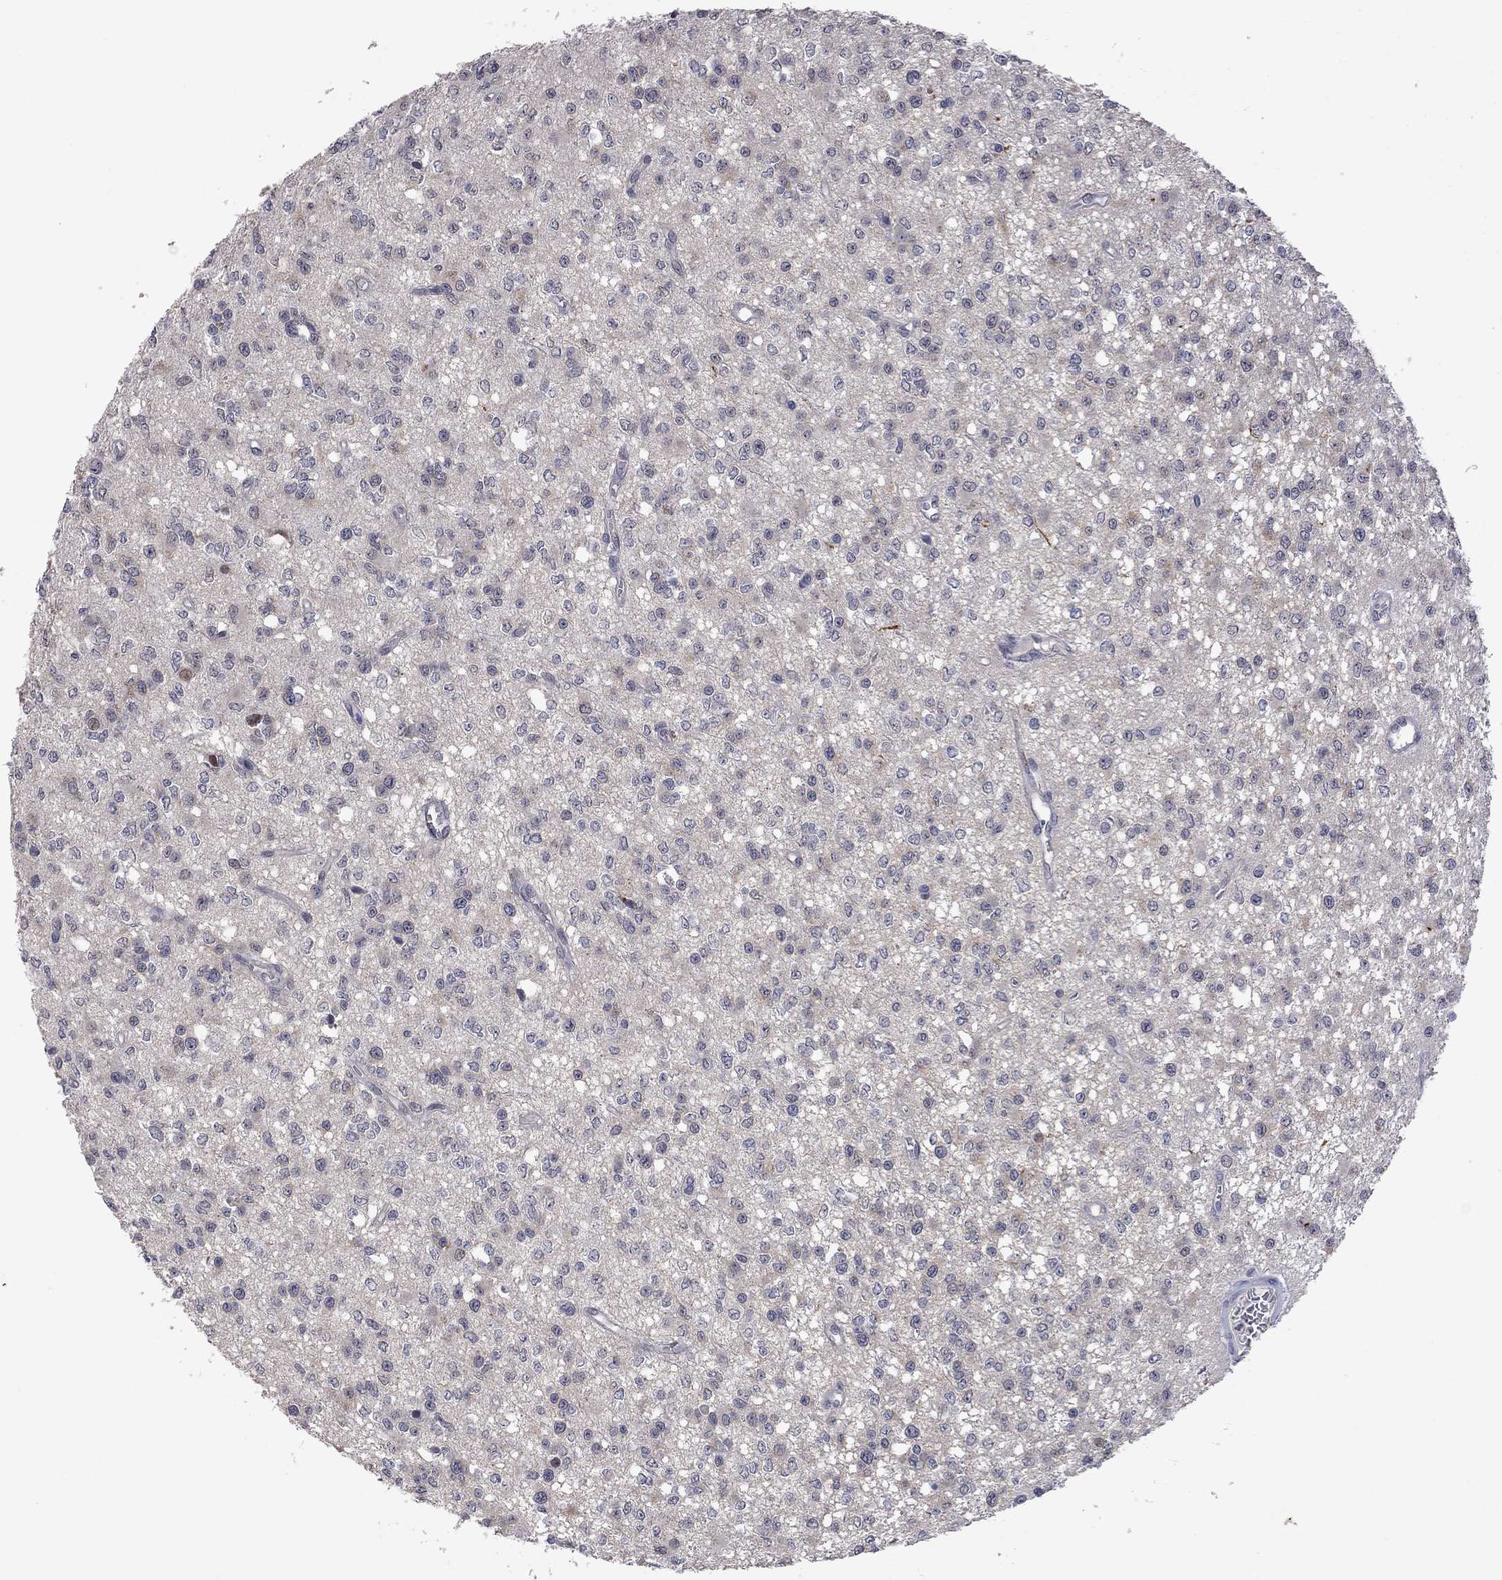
{"staining": {"intensity": "negative", "quantity": "none", "location": "none"}, "tissue": "glioma", "cell_type": "Tumor cells", "image_type": "cancer", "snomed": [{"axis": "morphology", "description": "Glioma, malignant, Low grade"}, {"axis": "topography", "description": "Brain"}], "caption": "There is no significant staining in tumor cells of malignant glioma (low-grade).", "gene": "FABP12", "patient": {"sex": "female", "age": 45}}